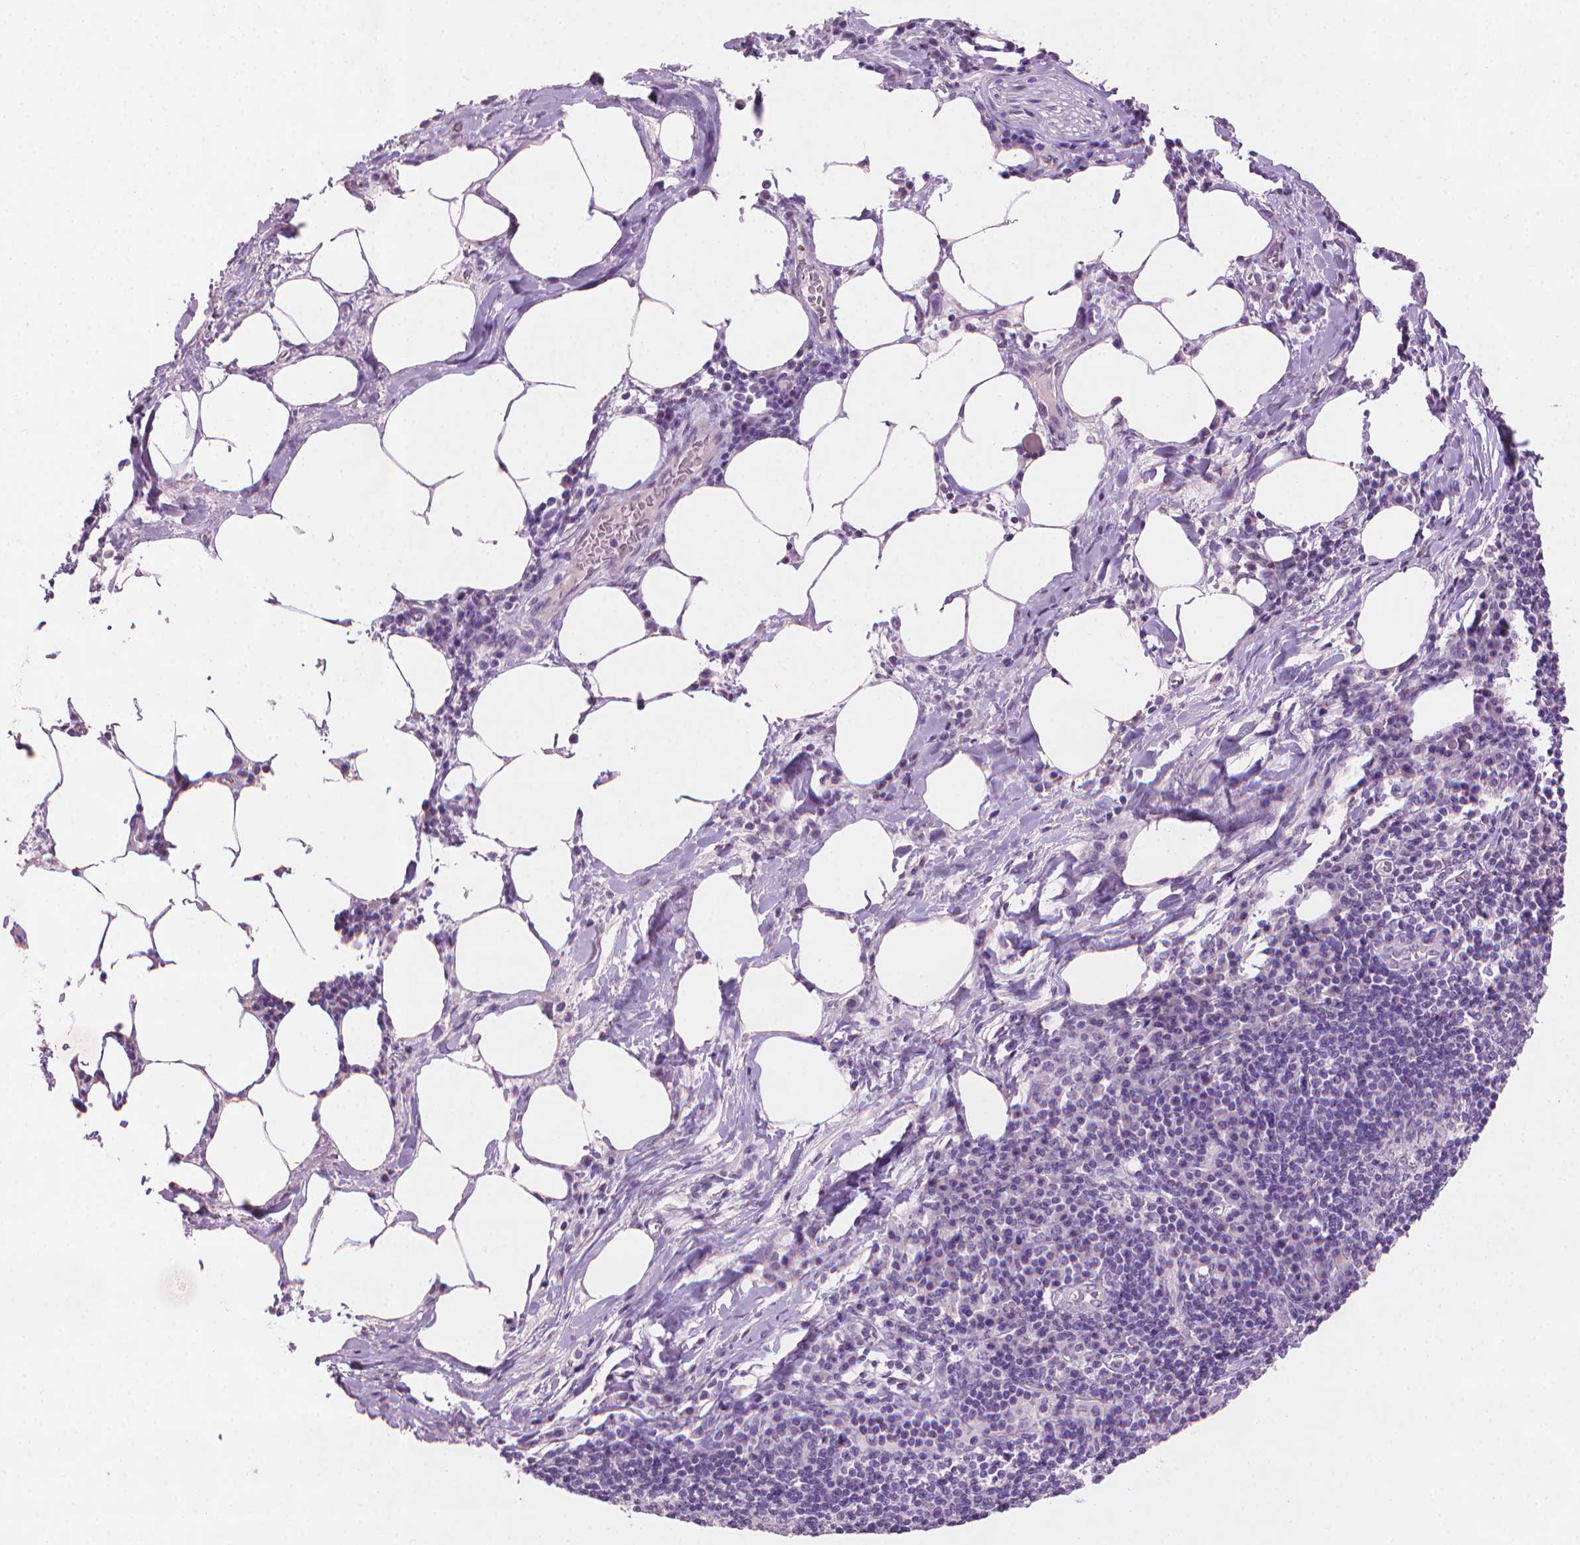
{"staining": {"intensity": "negative", "quantity": "none", "location": "none"}, "tissue": "lymph node", "cell_type": "Germinal center cells", "image_type": "normal", "snomed": [{"axis": "morphology", "description": "Normal tissue, NOS"}, {"axis": "topography", "description": "Lymph node"}], "caption": "This histopathology image is of normal lymph node stained with immunohistochemistry (IHC) to label a protein in brown with the nuclei are counter-stained blue. There is no expression in germinal center cells. (DAB (3,3'-diaminobenzidine) immunohistochemistry, high magnification).", "gene": "MLANA", "patient": {"sex": "male", "age": 67}}